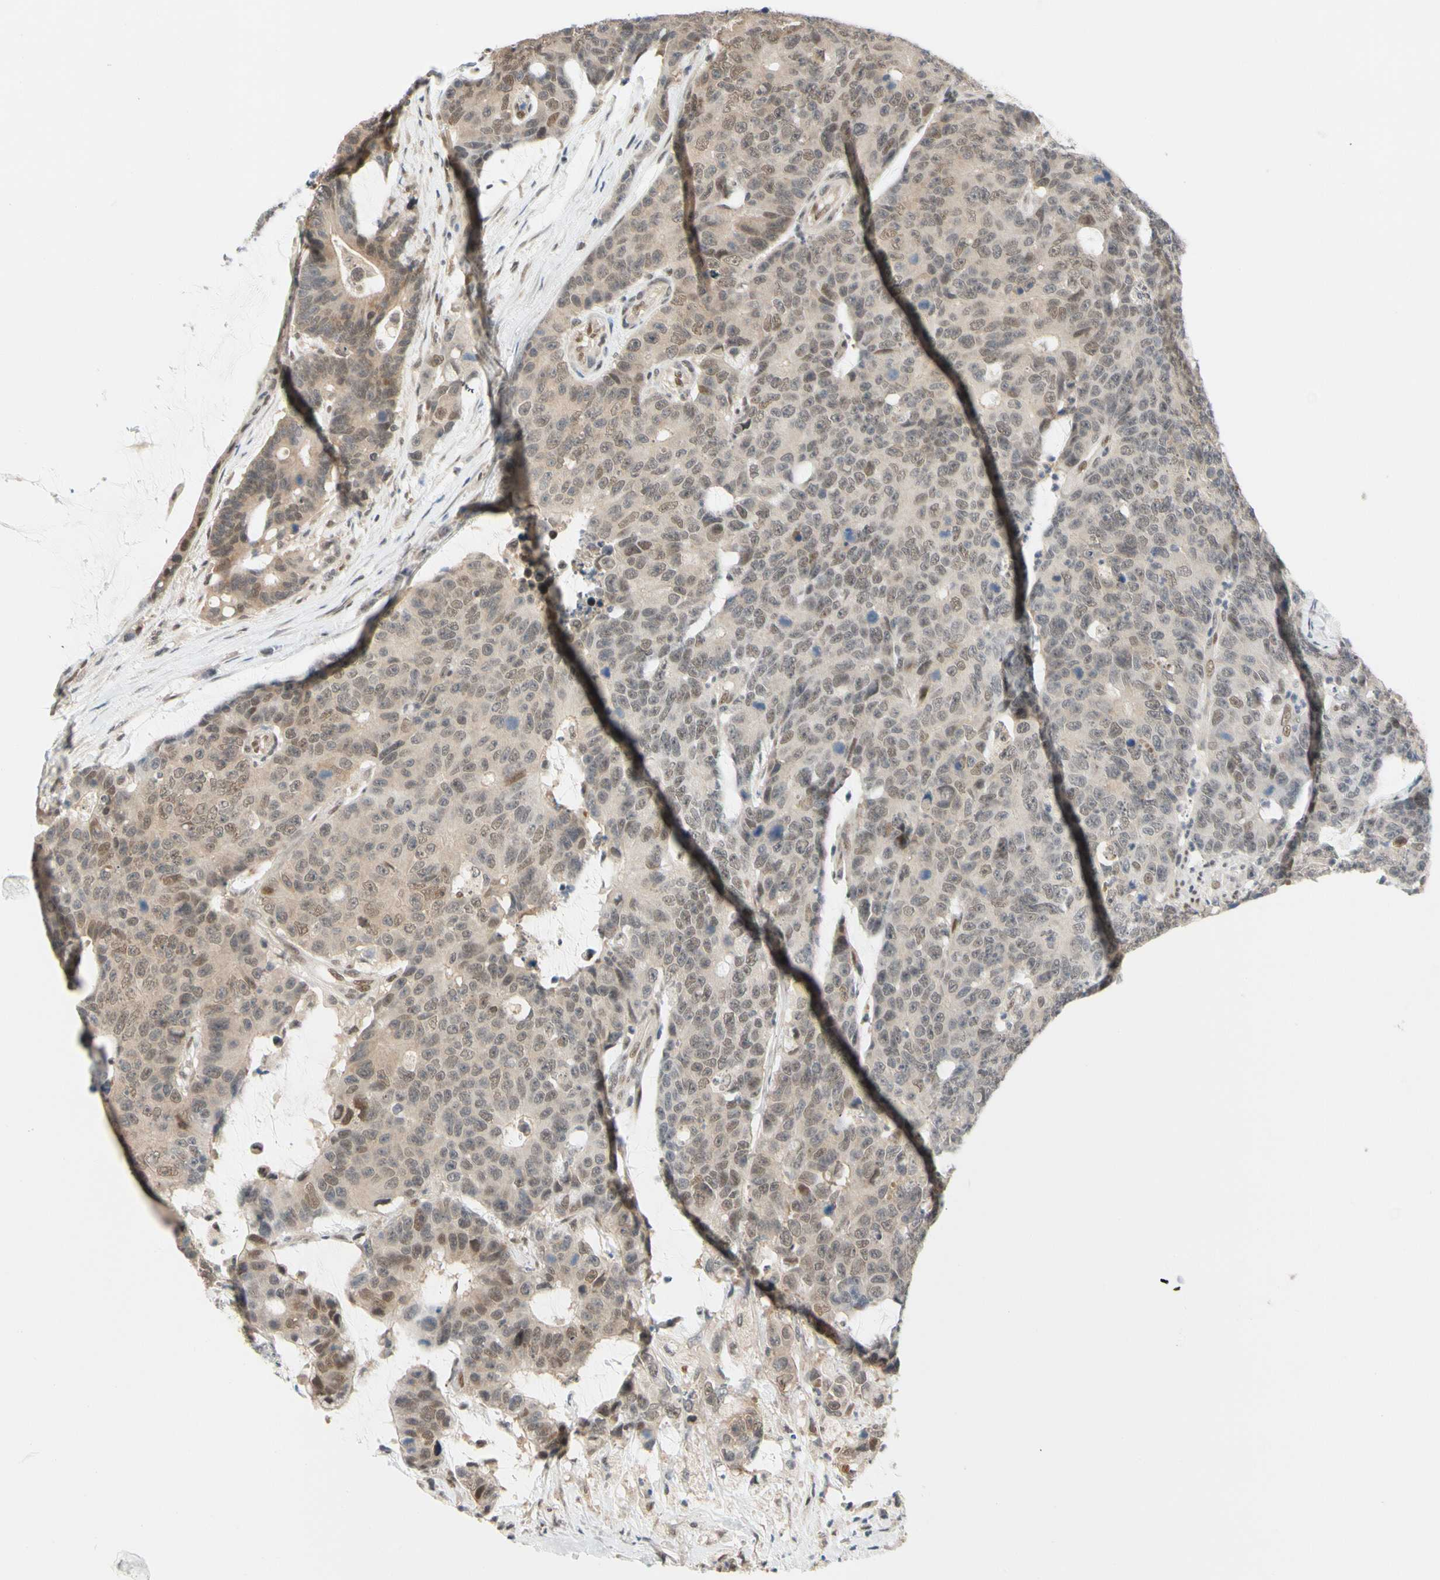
{"staining": {"intensity": "weak", "quantity": ">75%", "location": "nuclear"}, "tissue": "colorectal cancer", "cell_type": "Tumor cells", "image_type": "cancer", "snomed": [{"axis": "morphology", "description": "Adenocarcinoma, NOS"}, {"axis": "topography", "description": "Colon"}], "caption": "A brown stain shows weak nuclear positivity of a protein in human colorectal adenocarcinoma tumor cells. Immunohistochemistry stains the protein in brown and the nuclei are stained blue.", "gene": "TAF4", "patient": {"sex": "female", "age": 86}}